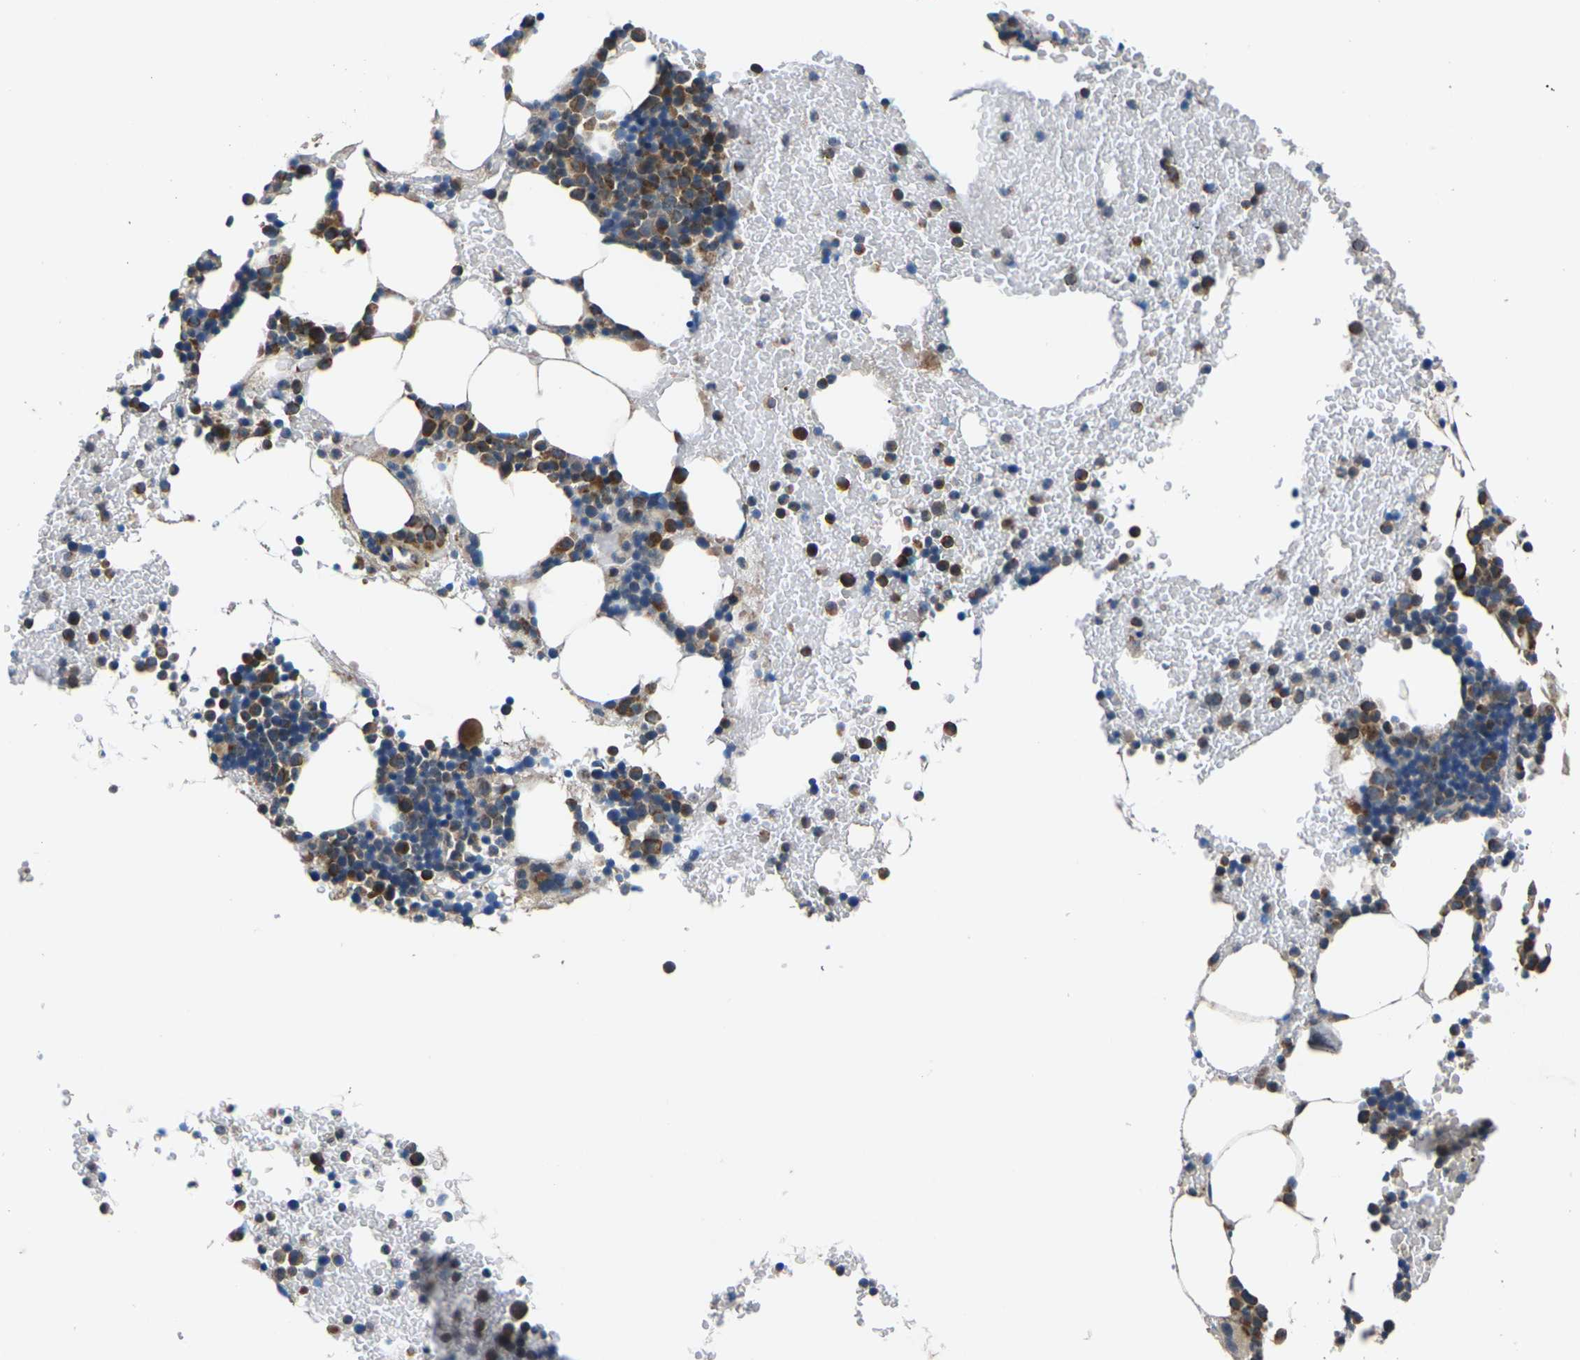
{"staining": {"intensity": "moderate", "quantity": "25%-75%", "location": "cytoplasmic/membranous"}, "tissue": "bone marrow", "cell_type": "Hematopoietic cells", "image_type": "normal", "snomed": [{"axis": "morphology", "description": "Normal tissue, NOS"}, {"axis": "morphology", "description": "Inflammation, NOS"}, {"axis": "topography", "description": "Bone marrow"}], "caption": "Moderate cytoplasmic/membranous expression is present in approximately 25%-75% of hematopoietic cells in benign bone marrow. Using DAB (3,3'-diaminobenzidine) (brown) and hematoxylin (blue) stains, captured at high magnification using brightfield microscopy.", "gene": "GABRP", "patient": {"sex": "female", "age": 70}}